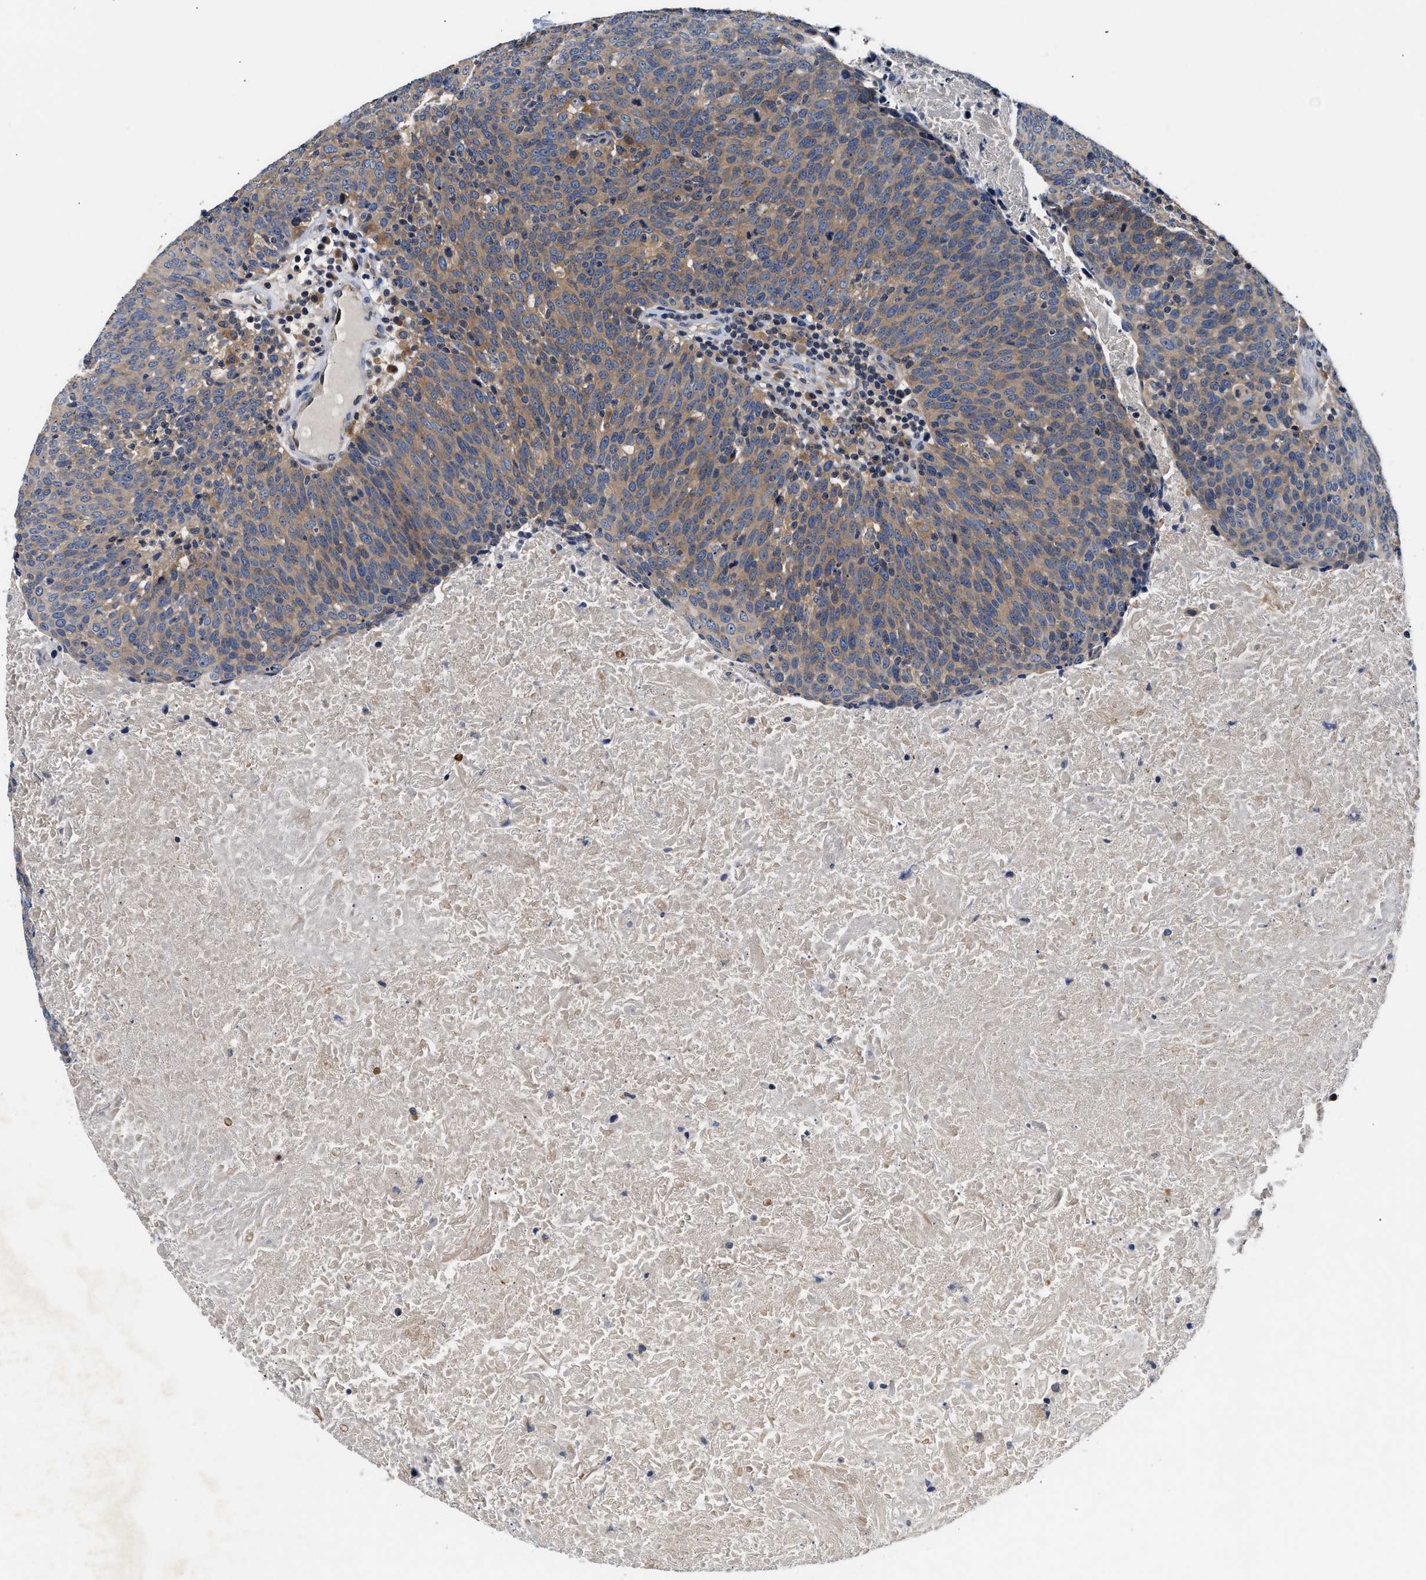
{"staining": {"intensity": "weak", "quantity": "25%-75%", "location": "cytoplasmic/membranous"}, "tissue": "head and neck cancer", "cell_type": "Tumor cells", "image_type": "cancer", "snomed": [{"axis": "morphology", "description": "Squamous cell carcinoma, NOS"}, {"axis": "morphology", "description": "Squamous cell carcinoma, metastatic, NOS"}, {"axis": "topography", "description": "Lymph node"}, {"axis": "topography", "description": "Head-Neck"}], "caption": "The immunohistochemical stain highlights weak cytoplasmic/membranous staining in tumor cells of metastatic squamous cell carcinoma (head and neck) tissue. (brown staining indicates protein expression, while blue staining denotes nuclei).", "gene": "FAM185A", "patient": {"sex": "male", "age": 62}}